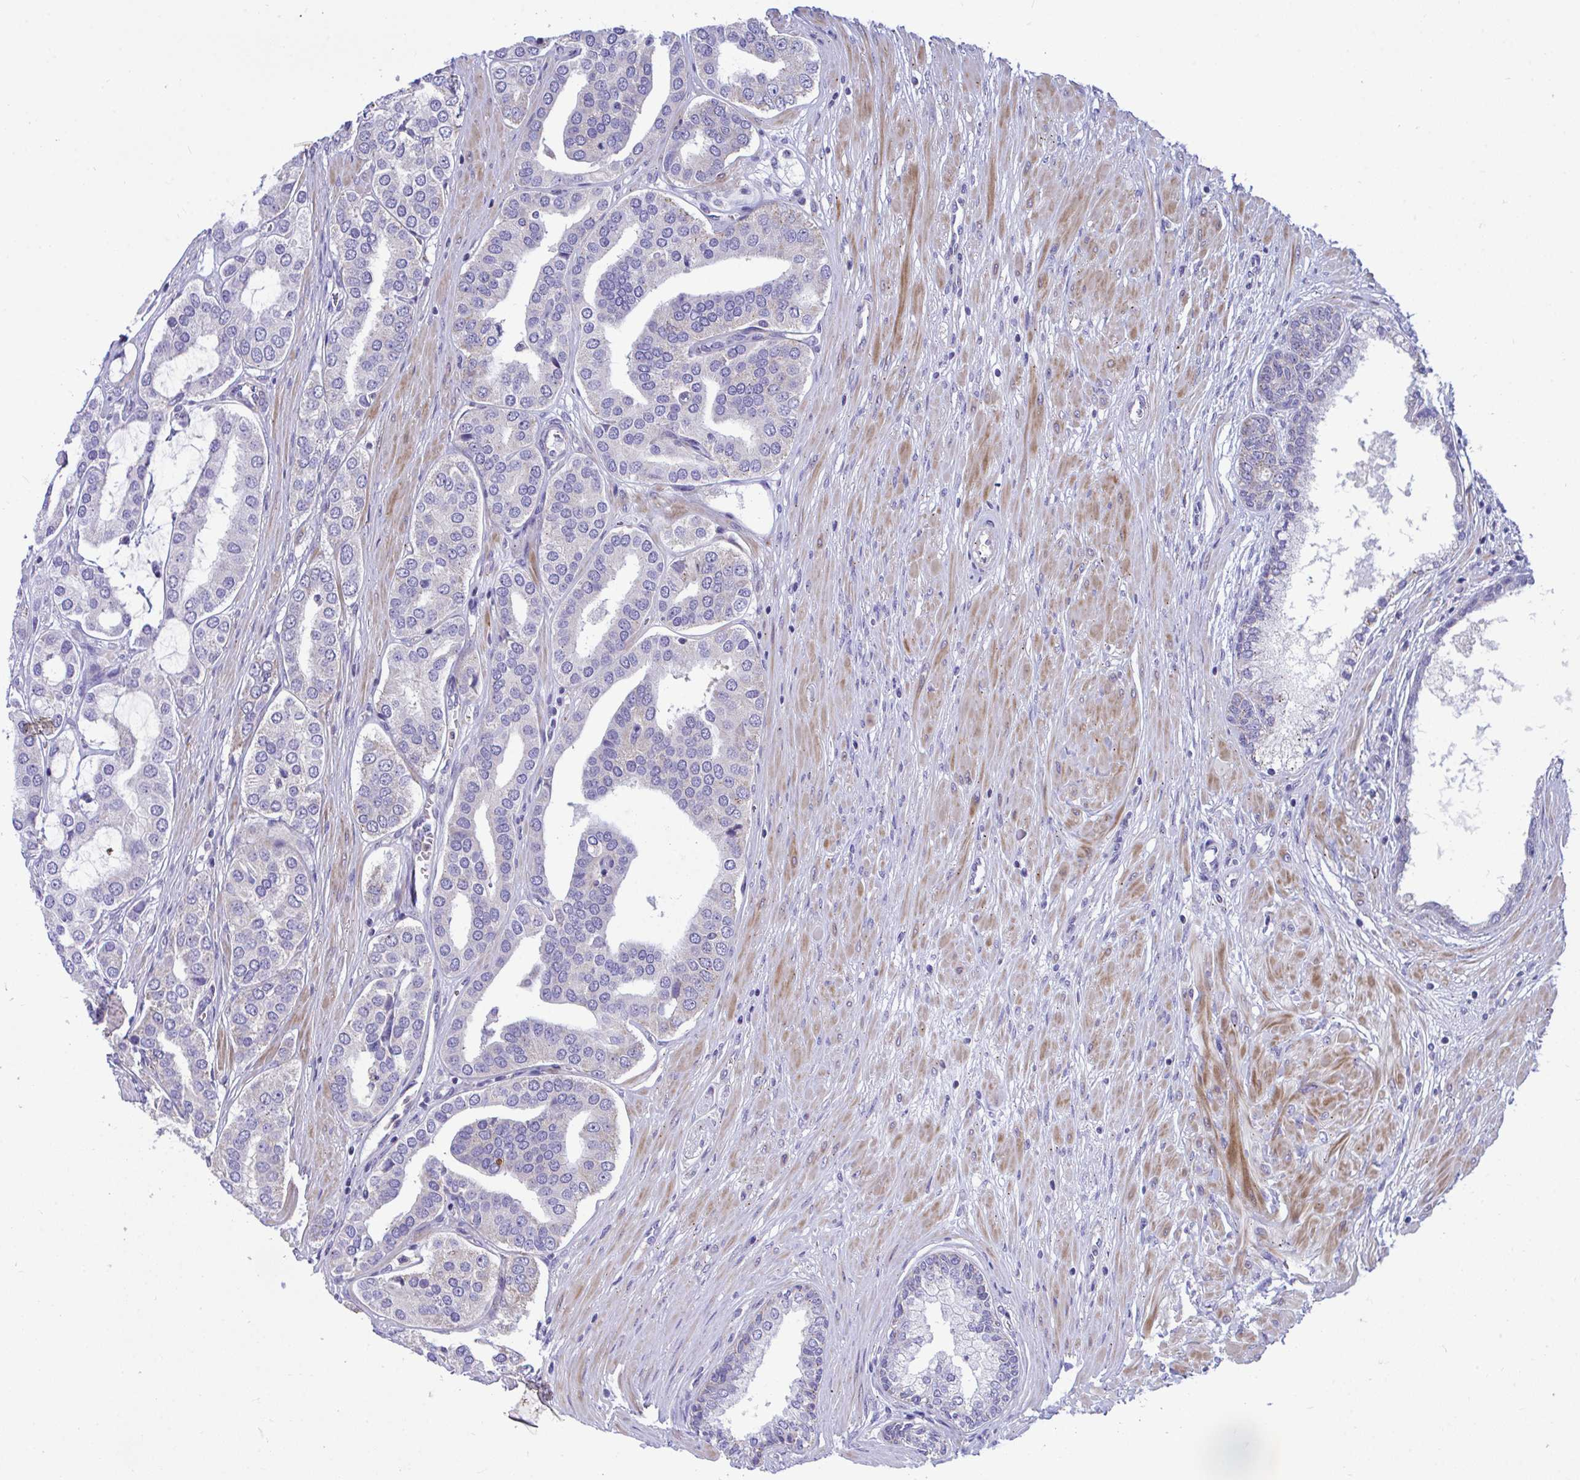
{"staining": {"intensity": "negative", "quantity": "none", "location": "none"}, "tissue": "prostate cancer", "cell_type": "Tumor cells", "image_type": "cancer", "snomed": [{"axis": "morphology", "description": "Adenocarcinoma, High grade"}, {"axis": "topography", "description": "Prostate"}], "caption": "There is no significant staining in tumor cells of prostate cancer (adenocarcinoma (high-grade)).", "gene": "MRPS16", "patient": {"sex": "male", "age": 58}}